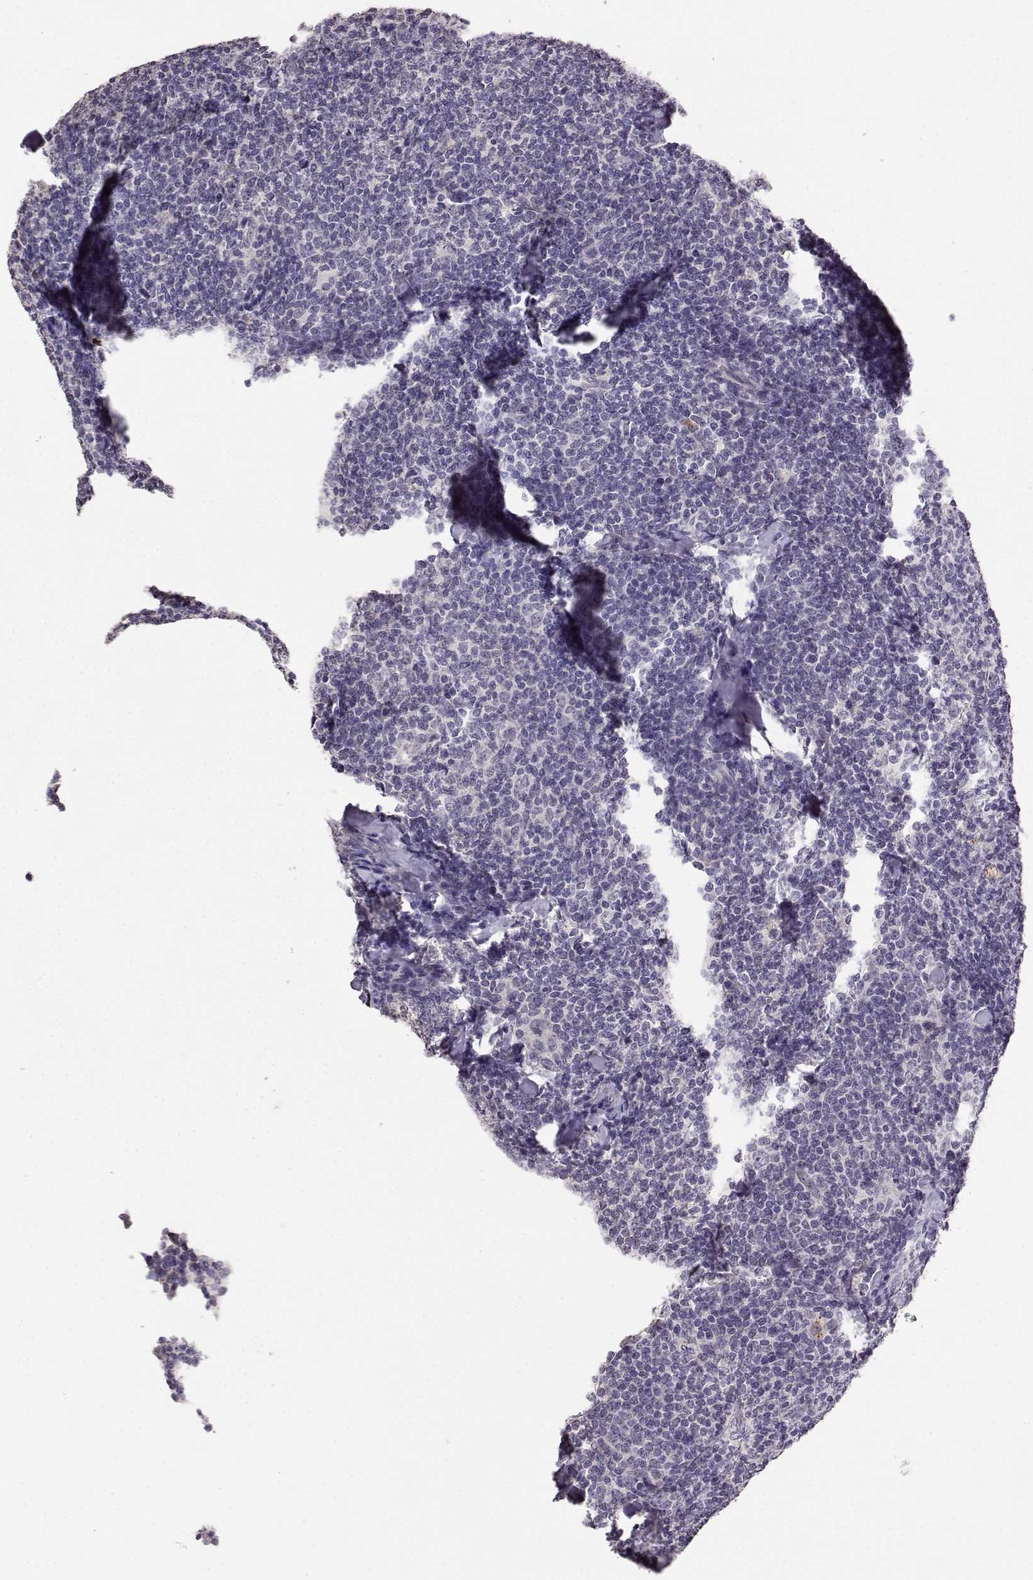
{"staining": {"intensity": "negative", "quantity": "none", "location": "none"}, "tissue": "lymphoma", "cell_type": "Tumor cells", "image_type": "cancer", "snomed": [{"axis": "morphology", "description": "Malignant lymphoma, non-Hodgkin's type, Low grade"}, {"axis": "topography", "description": "Lymph node"}], "caption": "Histopathology image shows no significant protein staining in tumor cells of low-grade malignant lymphoma, non-Hodgkin's type. The staining was performed using DAB to visualize the protein expression in brown, while the nuclei were stained in blue with hematoxylin (Magnification: 20x).", "gene": "TACR1", "patient": {"sex": "female", "age": 56}}